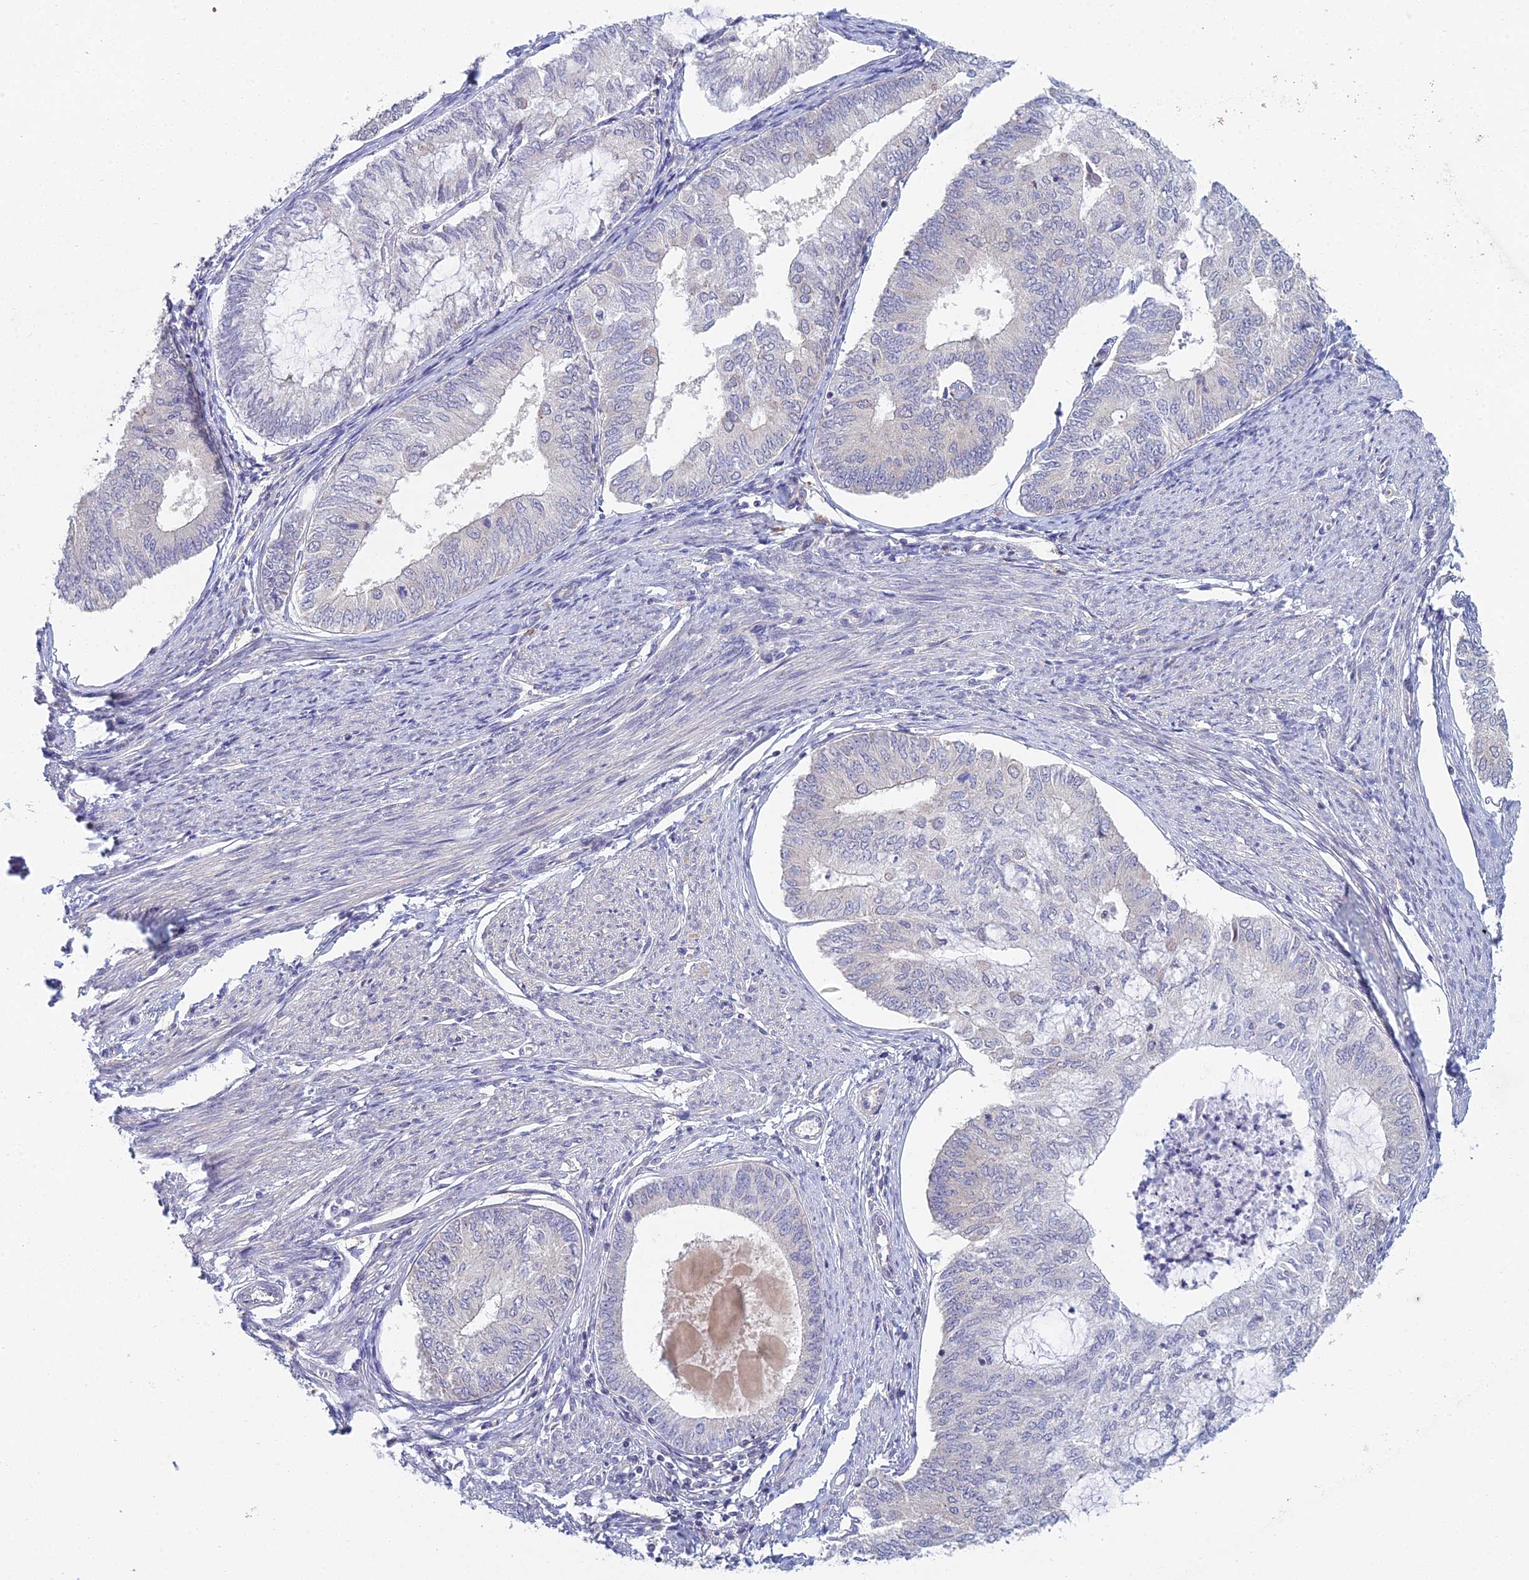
{"staining": {"intensity": "negative", "quantity": "none", "location": "none"}, "tissue": "endometrial cancer", "cell_type": "Tumor cells", "image_type": "cancer", "snomed": [{"axis": "morphology", "description": "Adenocarcinoma, NOS"}, {"axis": "topography", "description": "Endometrium"}], "caption": "Tumor cells are negative for protein expression in human adenocarcinoma (endometrial).", "gene": "METTL26", "patient": {"sex": "female", "age": 68}}